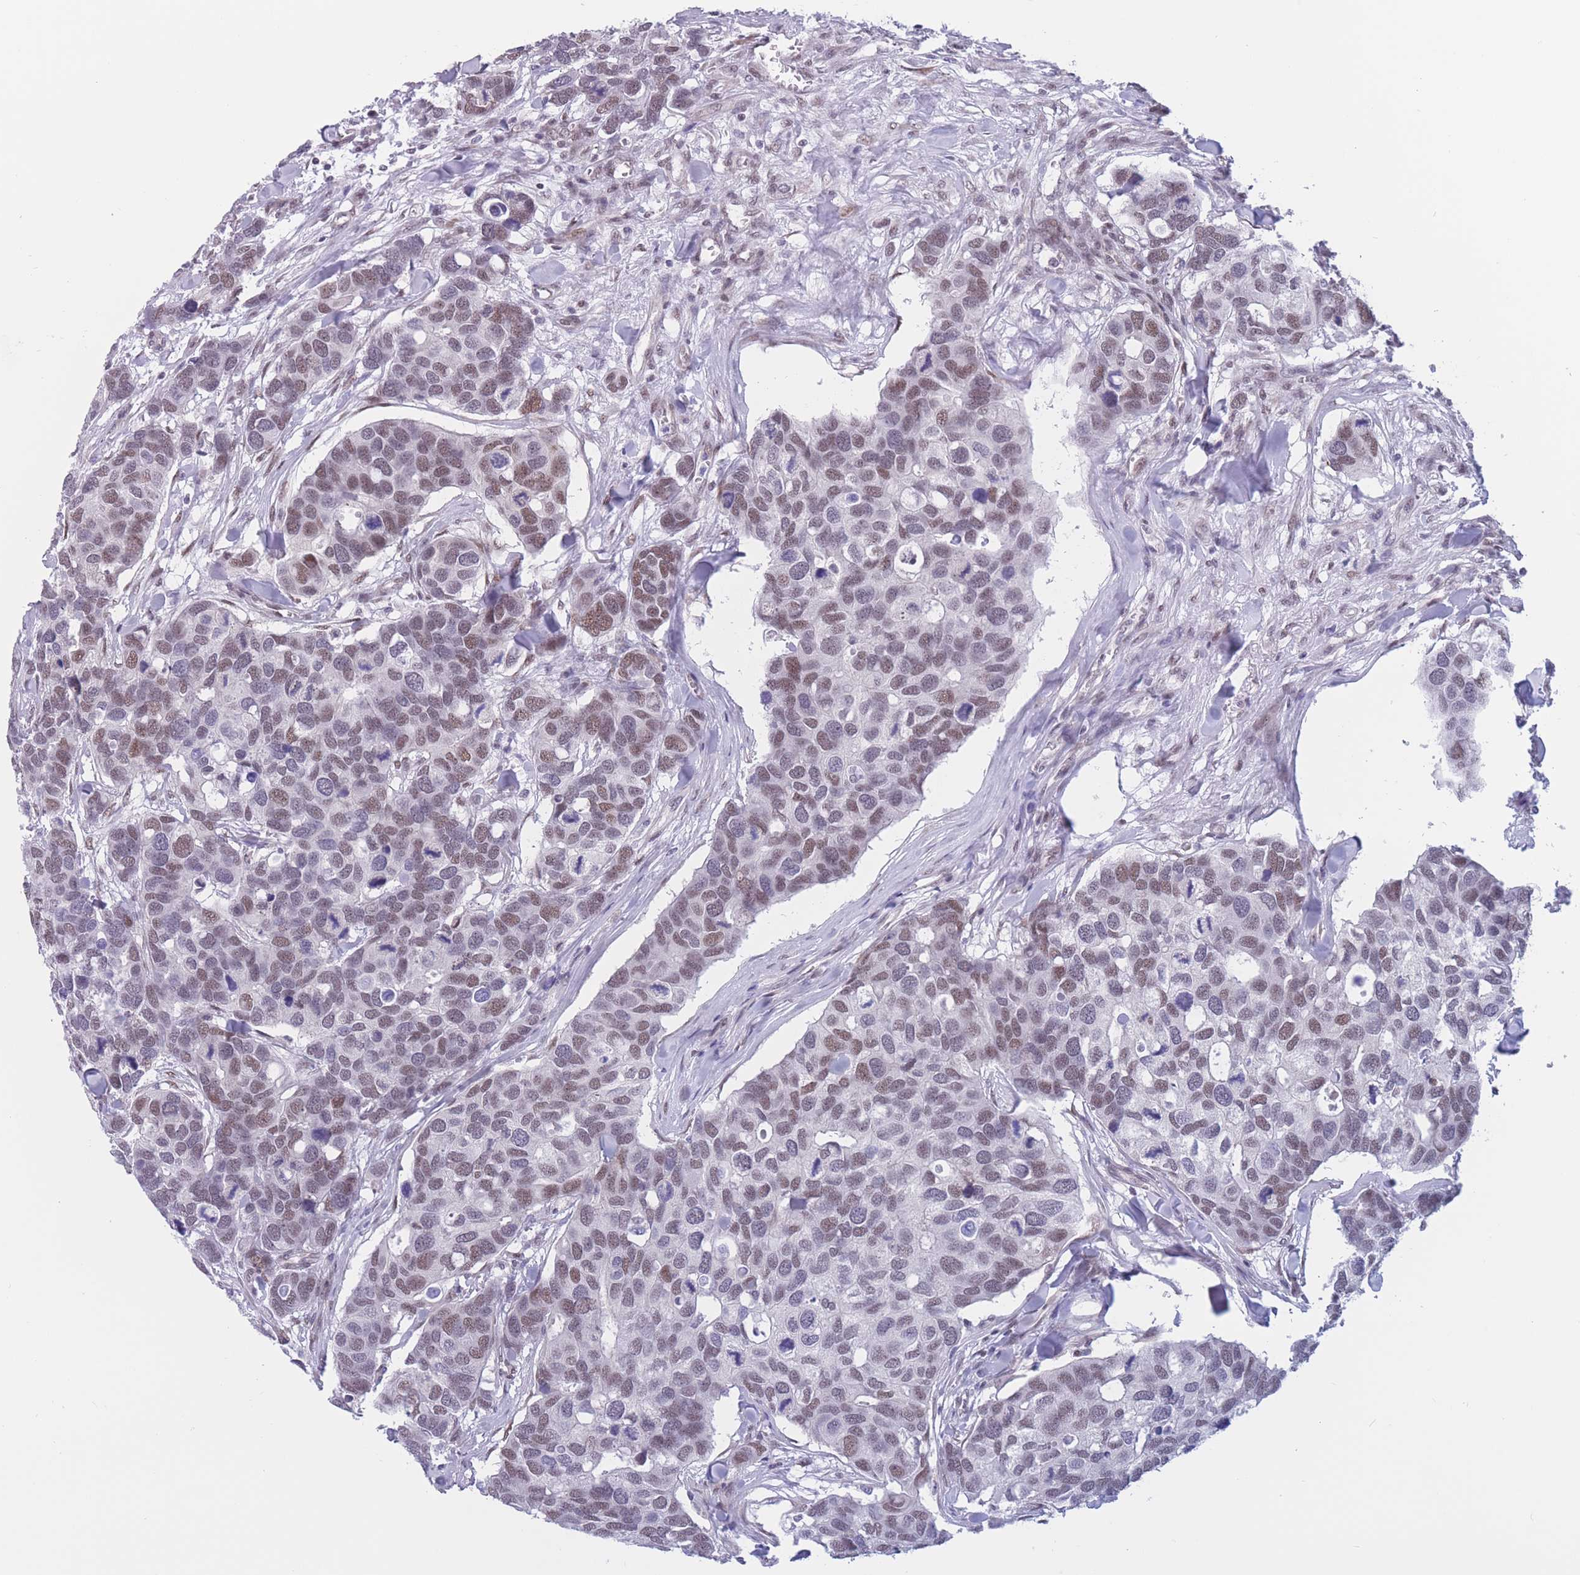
{"staining": {"intensity": "moderate", "quantity": "25%-75%", "location": "nuclear"}, "tissue": "breast cancer", "cell_type": "Tumor cells", "image_type": "cancer", "snomed": [{"axis": "morphology", "description": "Duct carcinoma"}, {"axis": "topography", "description": "Breast"}], "caption": "This is a photomicrograph of immunohistochemistry staining of breast invasive ductal carcinoma, which shows moderate expression in the nuclear of tumor cells.", "gene": "BCL9L", "patient": {"sex": "female", "age": 83}}